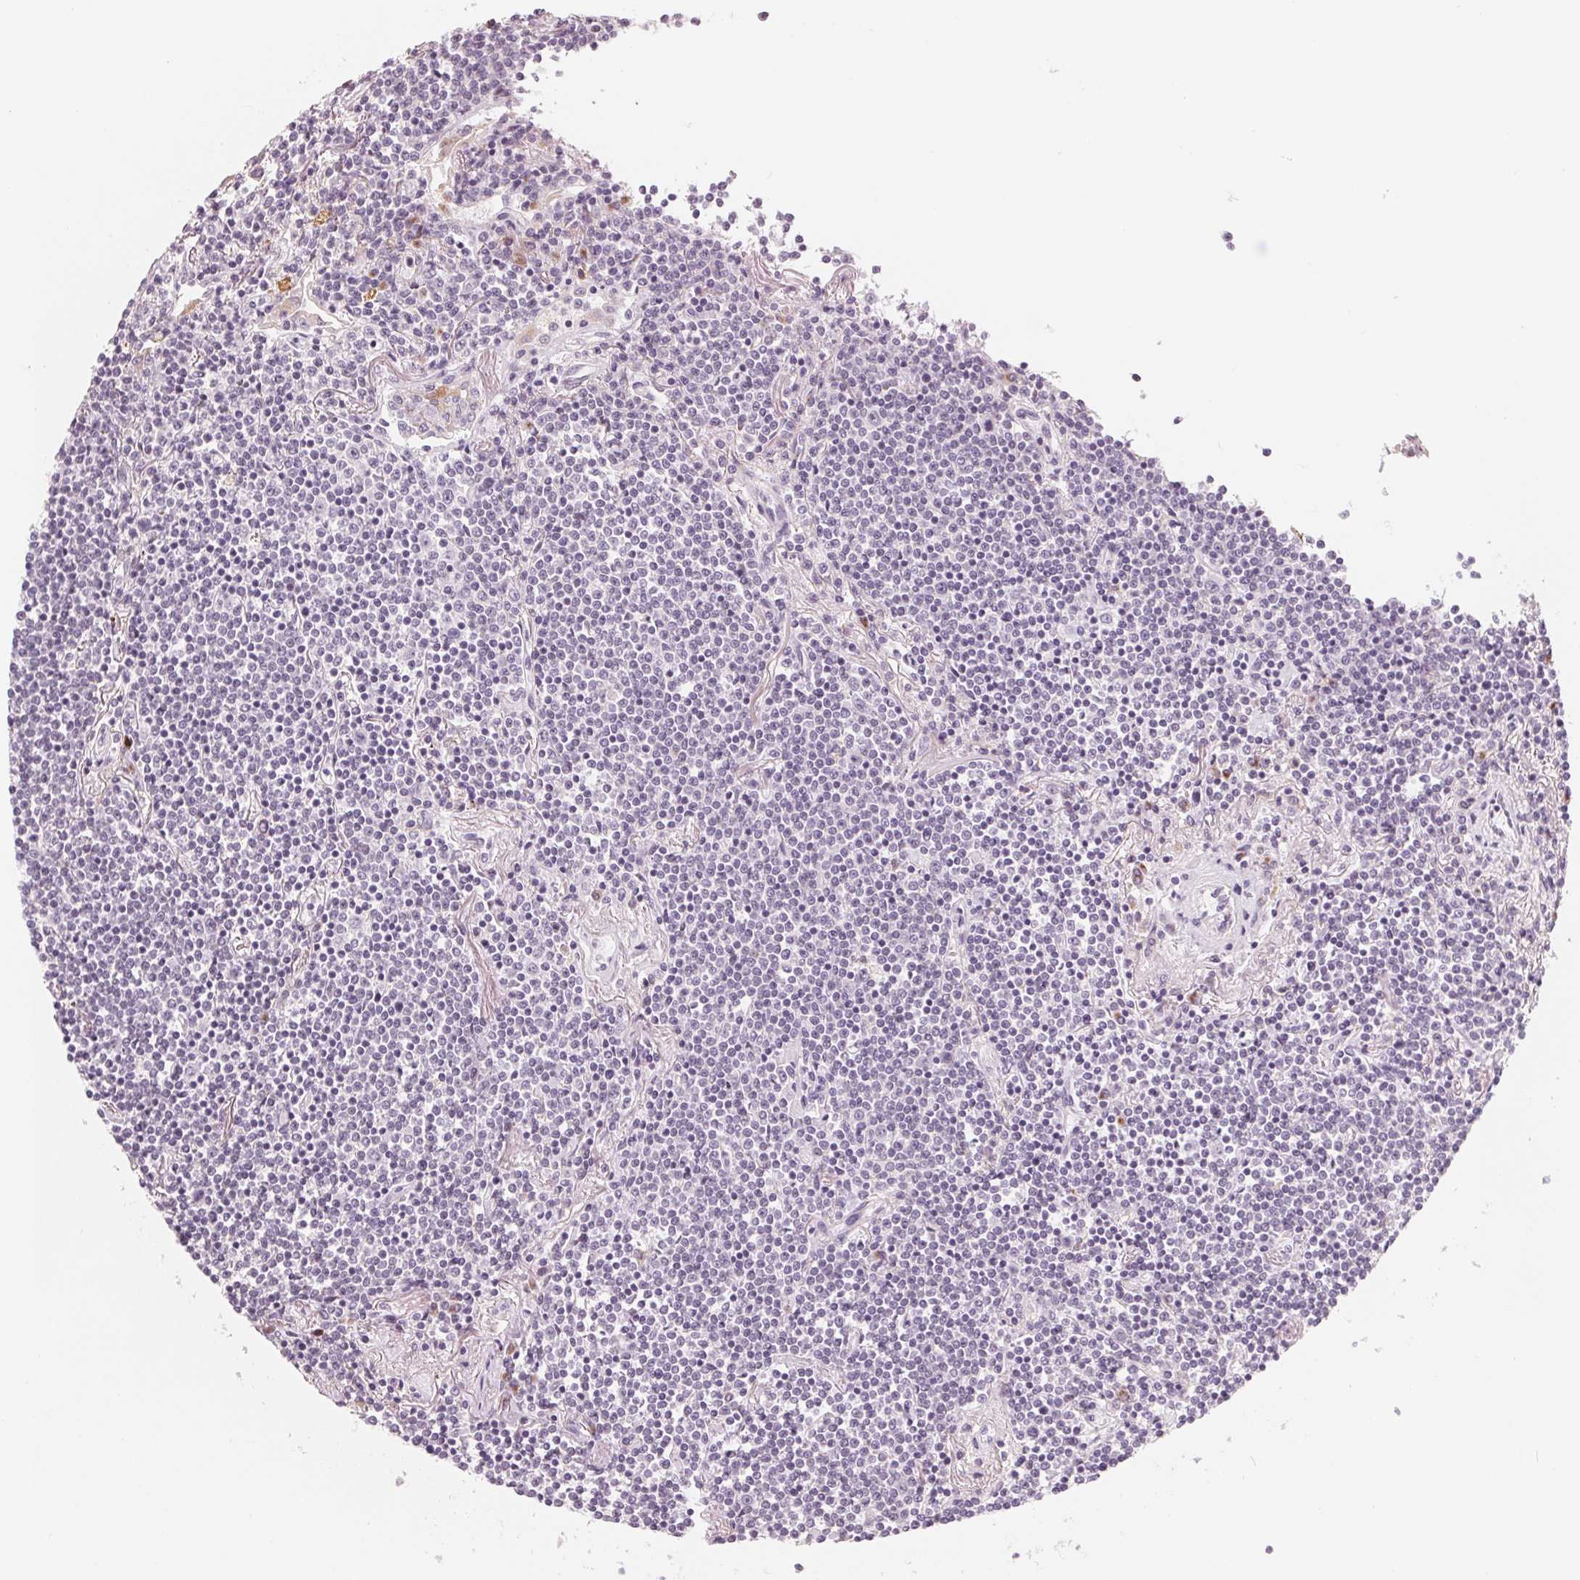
{"staining": {"intensity": "negative", "quantity": "none", "location": "none"}, "tissue": "lymphoma", "cell_type": "Tumor cells", "image_type": "cancer", "snomed": [{"axis": "morphology", "description": "Malignant lymphoma, non-Hodgkin's type, Low grade"}, {"axis": "topography", "description": "Lung"}], "caption": "IHC of human malignant lymphoma, non-Hodgkin's type (low-grade) displays no positivity in tumor cells. Brightfield microscopy of IHC stained with DAB (3,3'-diaminobenzidine) (brown) and hematoxylin (blue), captured at high magnification.", "gene": "IL9R", "patient": {"sex": "female", "age": 71}}